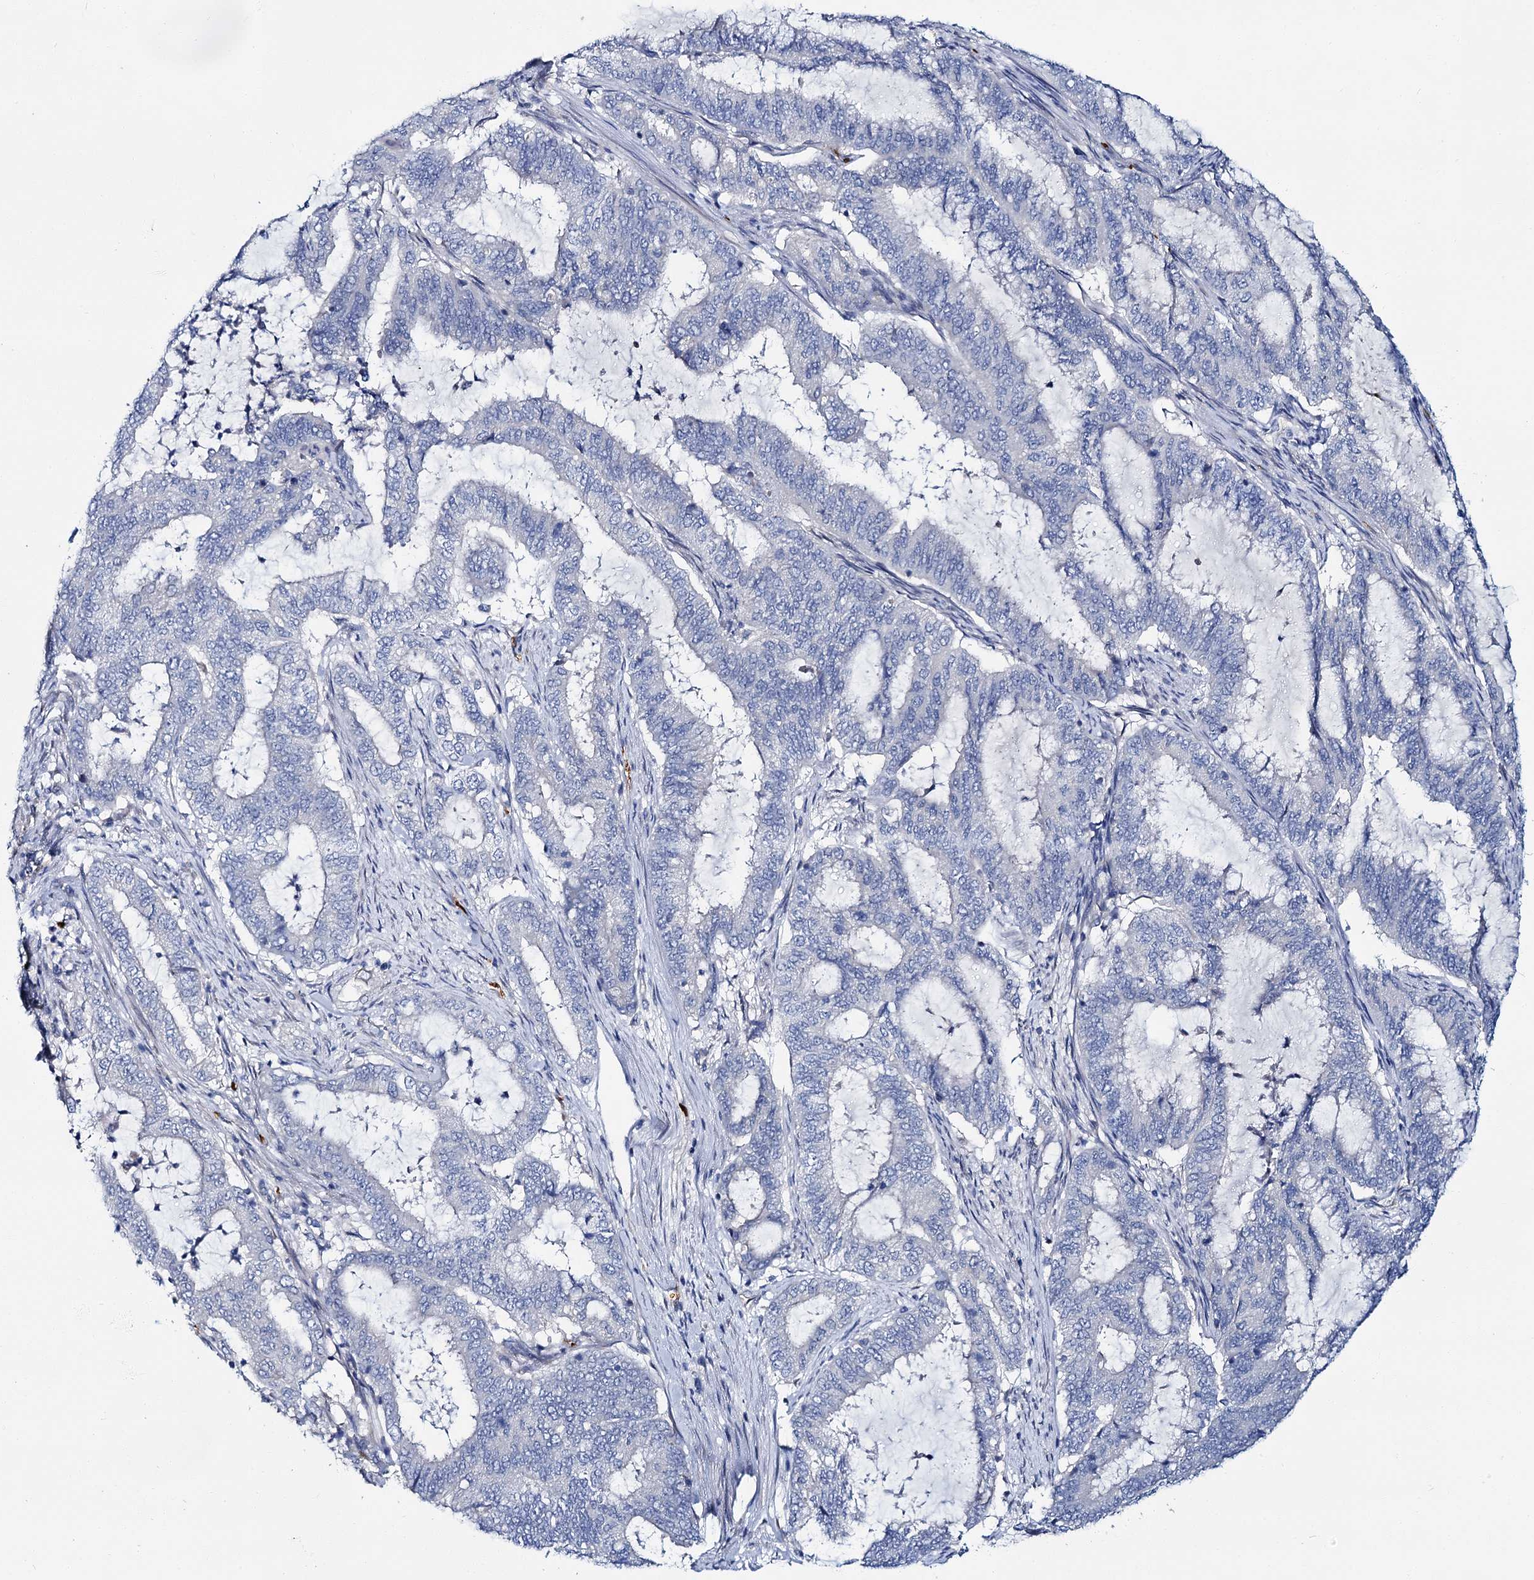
{"staining": {"intensity": "negative", "quantity": "none", "location": "none"}, "tissue": "endometrial cancer", "cell_type": "Tumor cells", "image_type": "cancer", "snomed": [{"axis": "morphology", "description": "Adenocarcinoma, NOS"}, {"axis": "topography", "description": "Endometrium"}], "caption": "Immunohistochemical staining of endometrial adenocarcinoma reveals no significant positivity in tumor cells.", "gene": "ATG2A", "patient": {"sex": "female", "age": 51}}